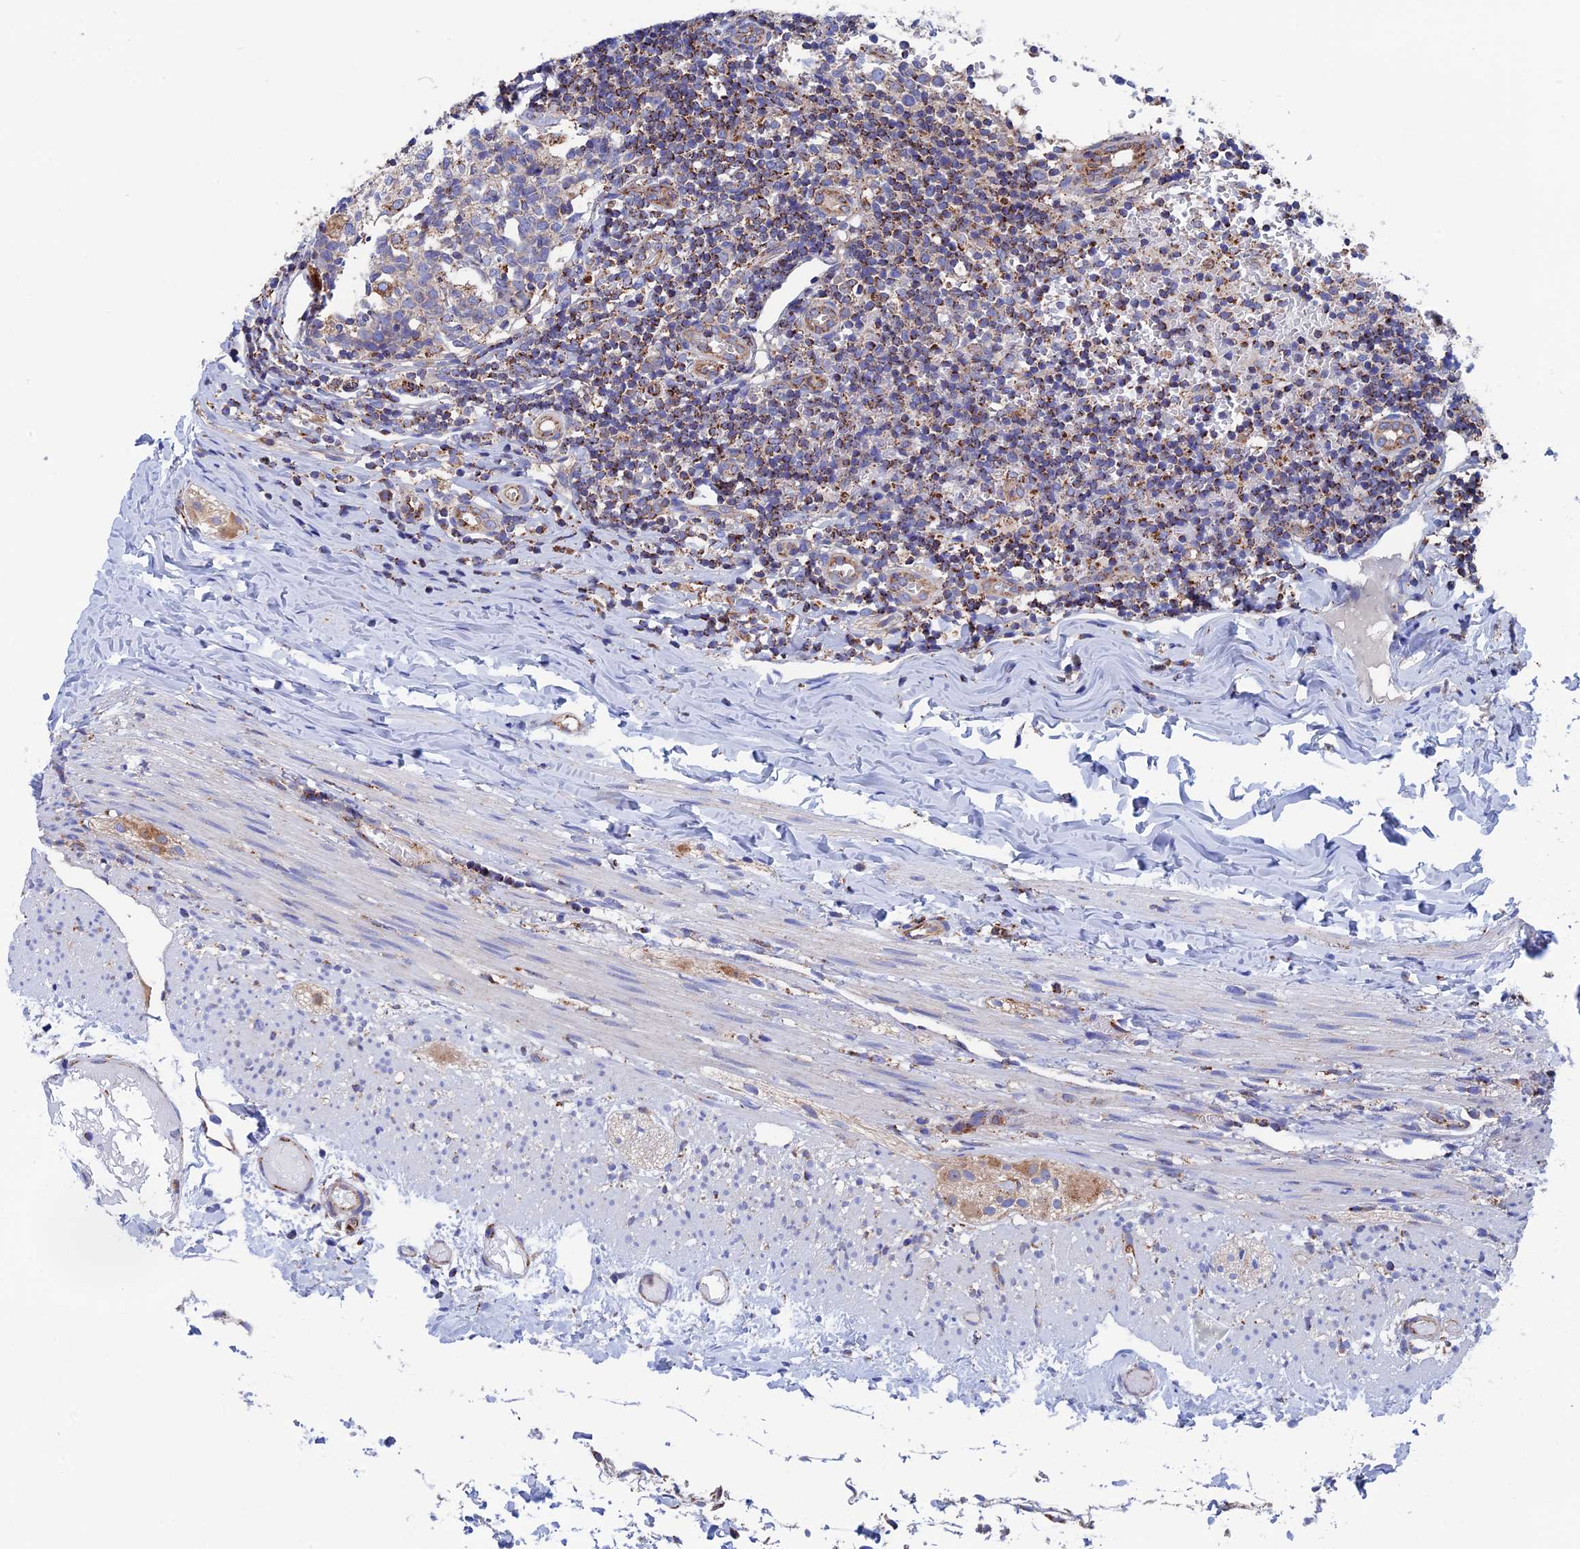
{"staining": {"intensity": "moderate", "quantity": ">75%", "location": "cytoplasmic/membranous"}, "tissue": "appendix", "cell_type": "Glandular cells", "image_type": "normal", "snomed": [{"axis": "morphology", "description": "Normal tissue, NOS"}, {"axis": "topography", "description": "Appendix"}], "caption": "An image of human appendix stained for a protein displays moderate cytoplasmic/membranous brown staining in glandular cells. (DAB (3,3'-diaminobenzidine) = brown stain, brightfield microscopy at high magnification).", "gene": "WDR83", "patient": {"sex": "male", "age": 8}}